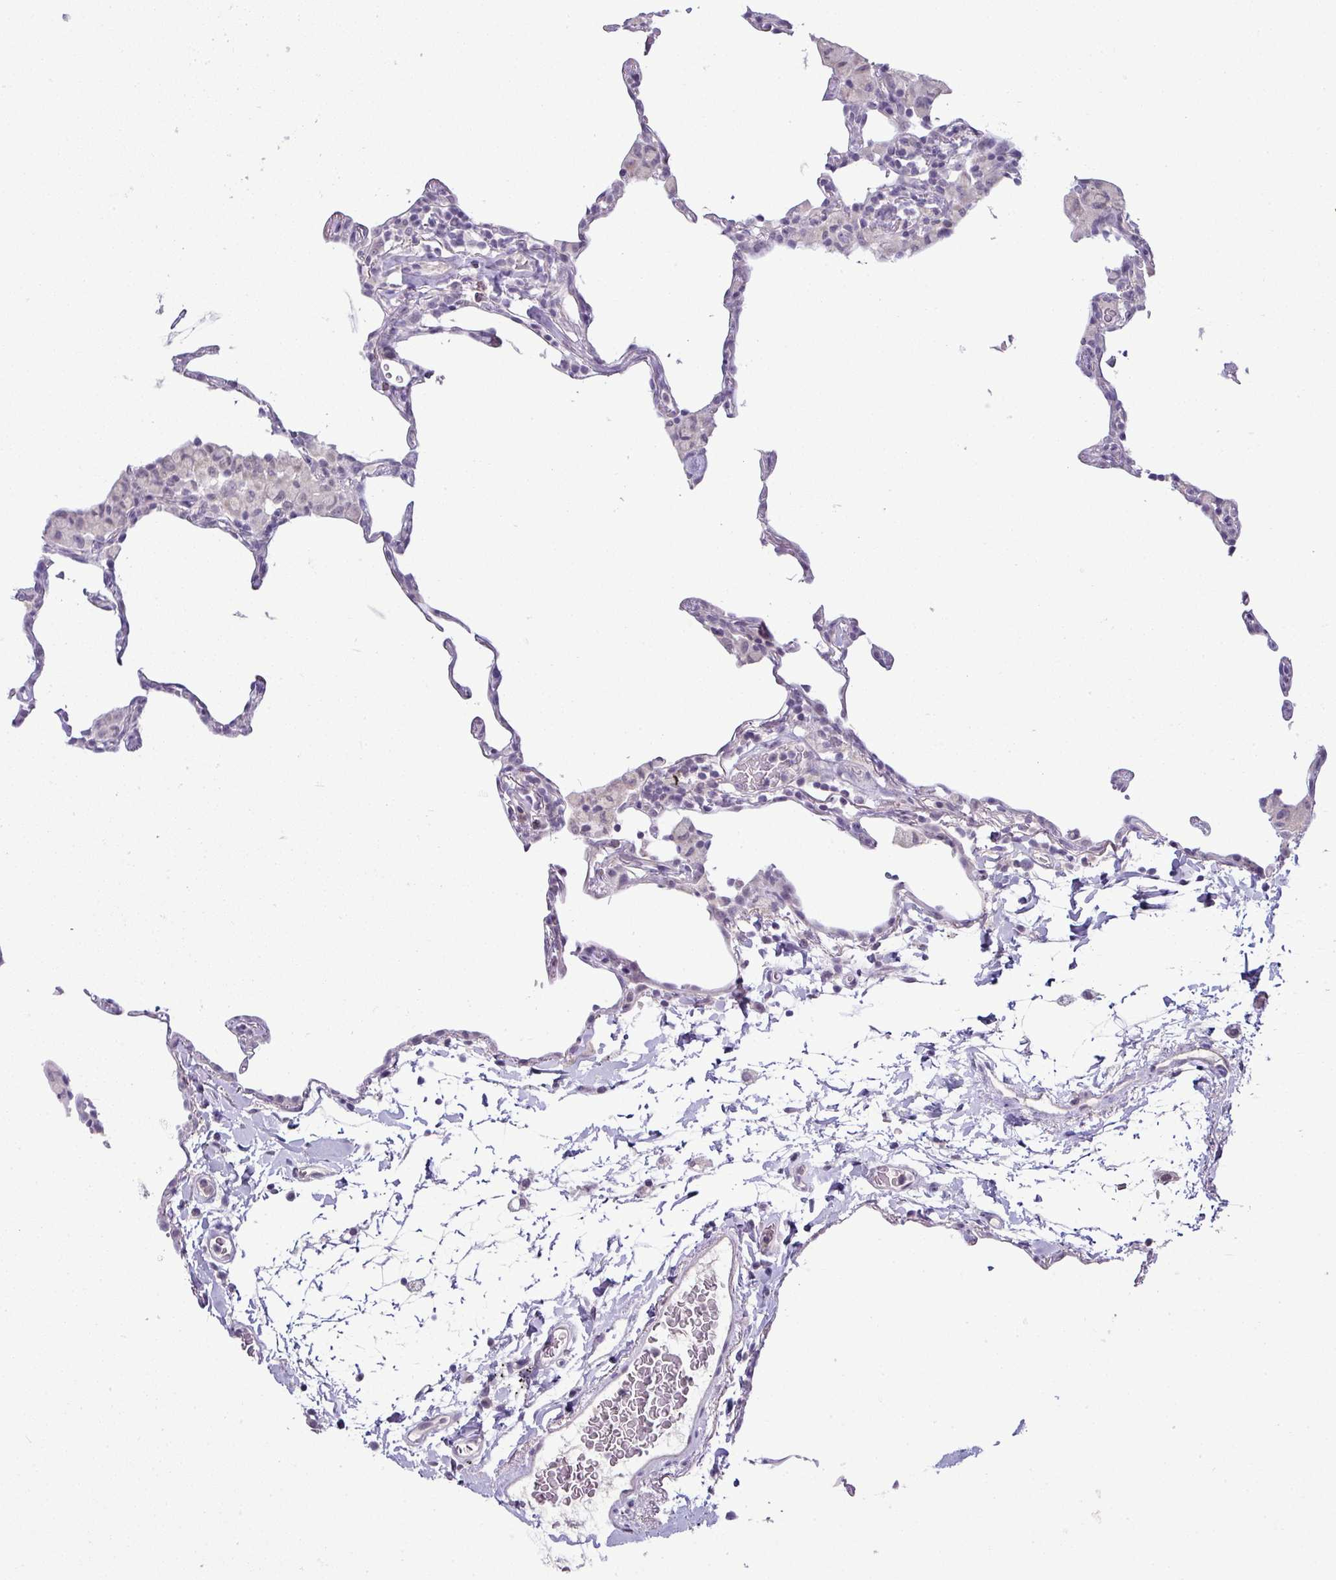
{"staining": {"intensity": "negative", "quantity": "none", "location": "none"}, "tissue": "lung", "cell_type": "Alveolar cells", "image_type": "normal", "snomed": [{"axis": "morphology", "description": "Normal tissue, NOS"}, {"axis": "topography", "description": "Lung"}], "caption": "DAB immunohistochemical staining of normal lung shows no significant staining in alveolar cells. (IHC, brightfield microscopy, high magnification).", "gene": "HBEGF", "patient": {"sex": "female", "age": 57}}